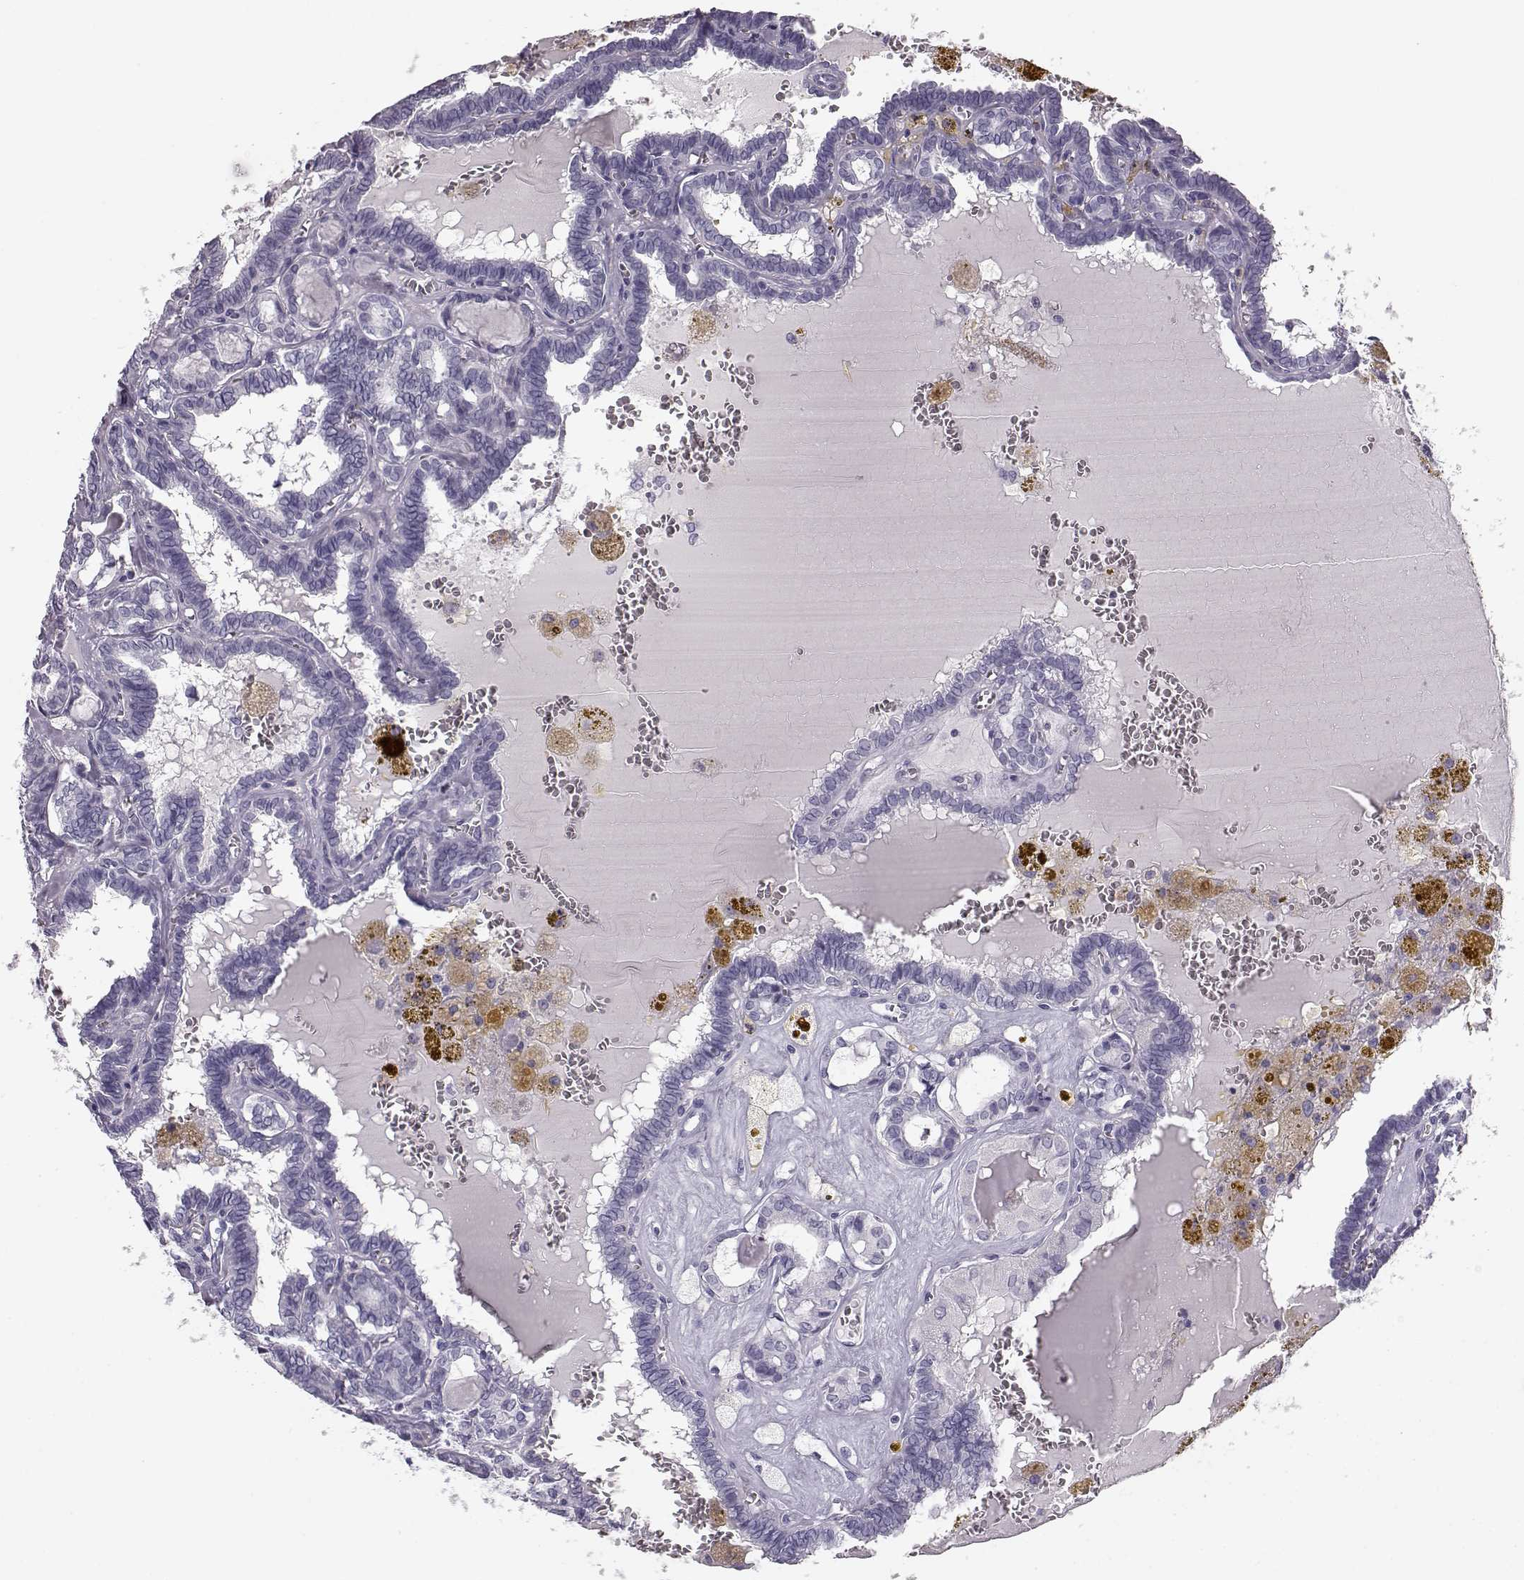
{"staining": {"intensity": "negative", "quantity": "none", "location": "none"}, "tissue": "thyroid cancer", "cell_type": "Tumor cells", "image_type": "cancer", "snomed": [{"axis": "morphology", "description": "Papillary adenocarcinoma, NOS"}, {"axis": "topography", "description": "Thyroid gland"}], "caption": "Tumor cells show no significant positivity in thyroid cancer (papillary adenocarcinoma).", "gene": "BFSP2", "patient": {"sex": "female", "age": 39}}